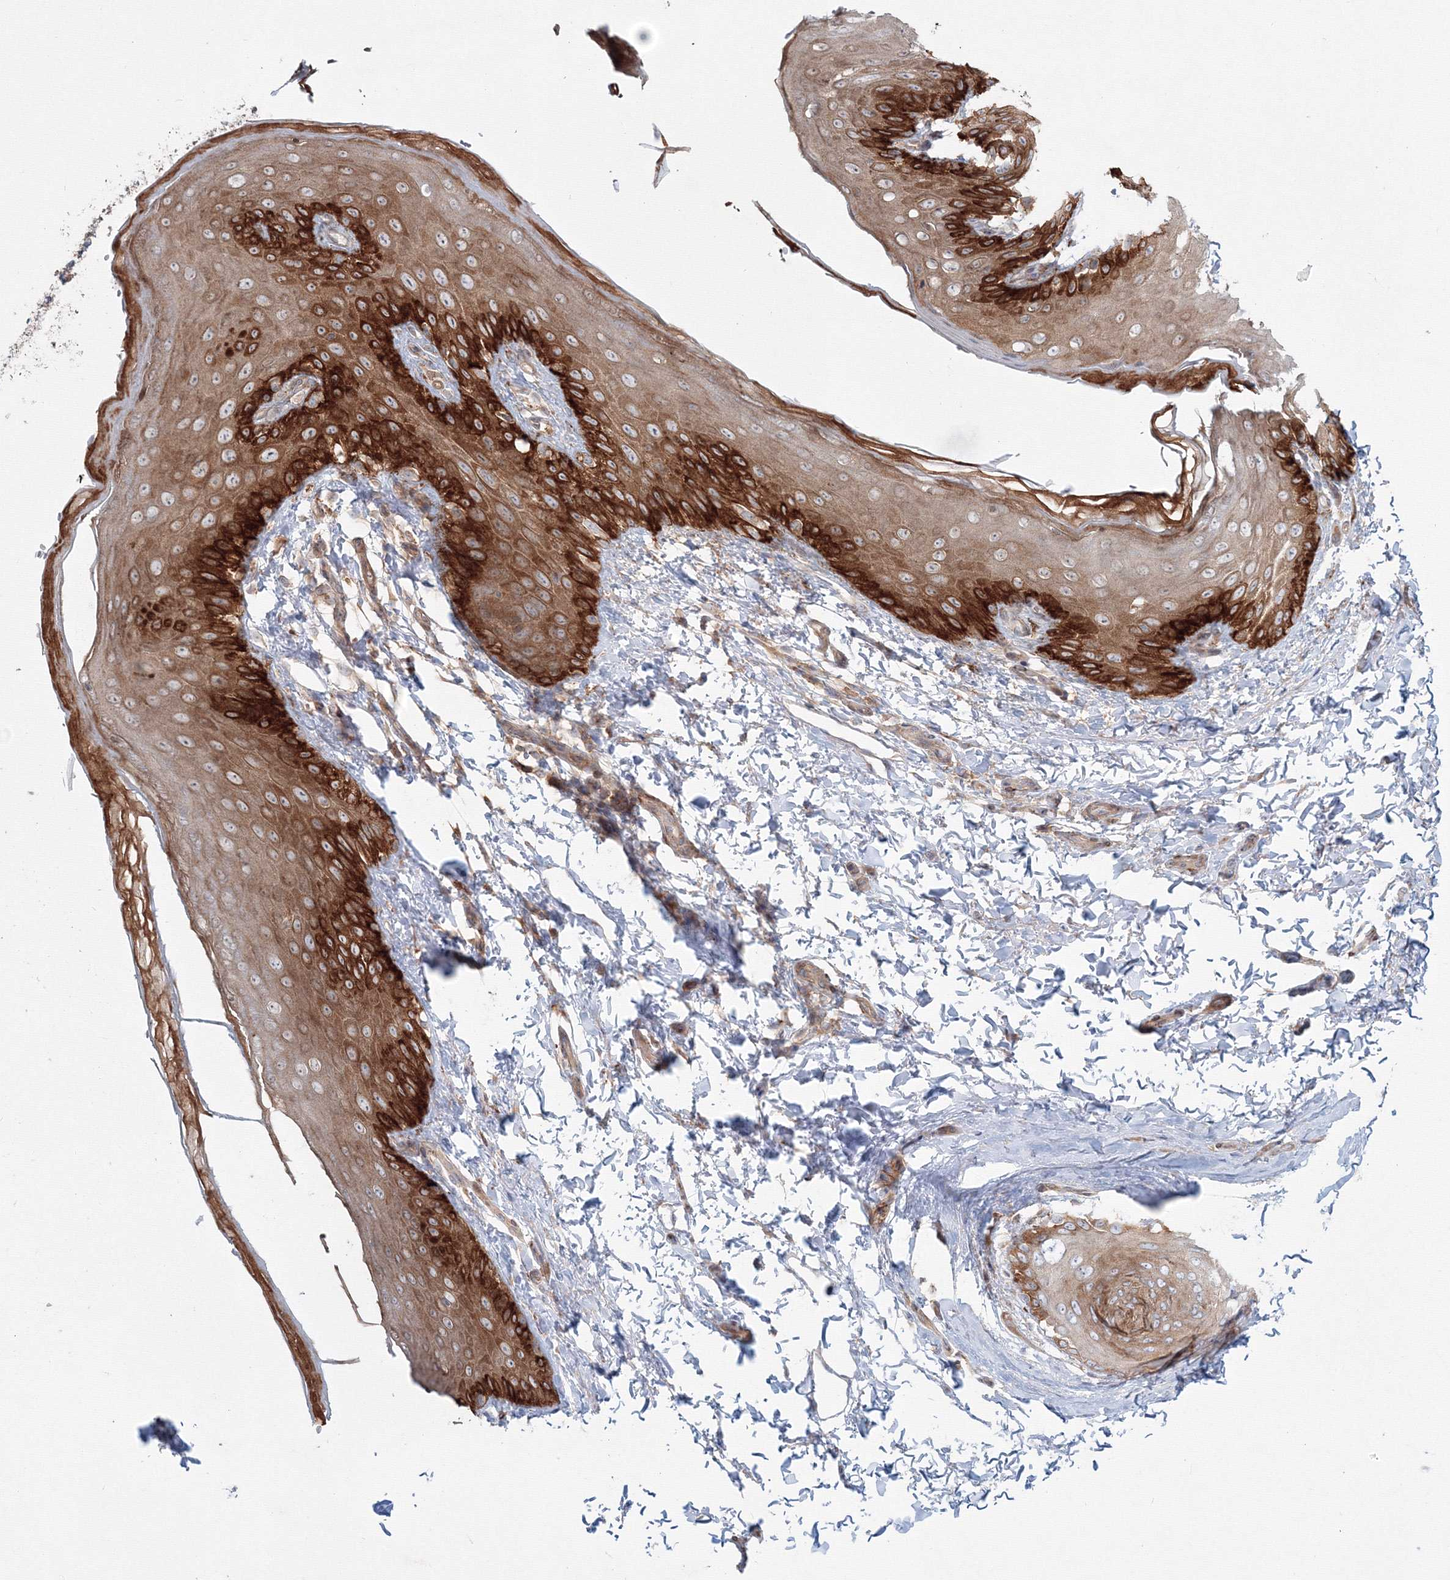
{"staining": {"intensity": "strong", "quantity": "25%-75%", "location": "cytoplasmic/membranous"}, "tissue": "skin", "cell_type": "Epidermal cells", "image_type": "normal", "snomed": [{"axis": "morphology", "description": "Normal tissue, NOS"}, {"axis": "topography", "description": "Anal"}], "caption": "Benign skin was stained to show a protein in brown. There is high levels of strong cytoplasmic/membranous positivity in about 25%-75% of epidermal cells. Using DAB (brown) and hematoxylin (blue) stains, captured at high magnification using brightfield microscopy.", "gene": "SH3PXD2A", "patient": {"sex": "male", "age": 44}}